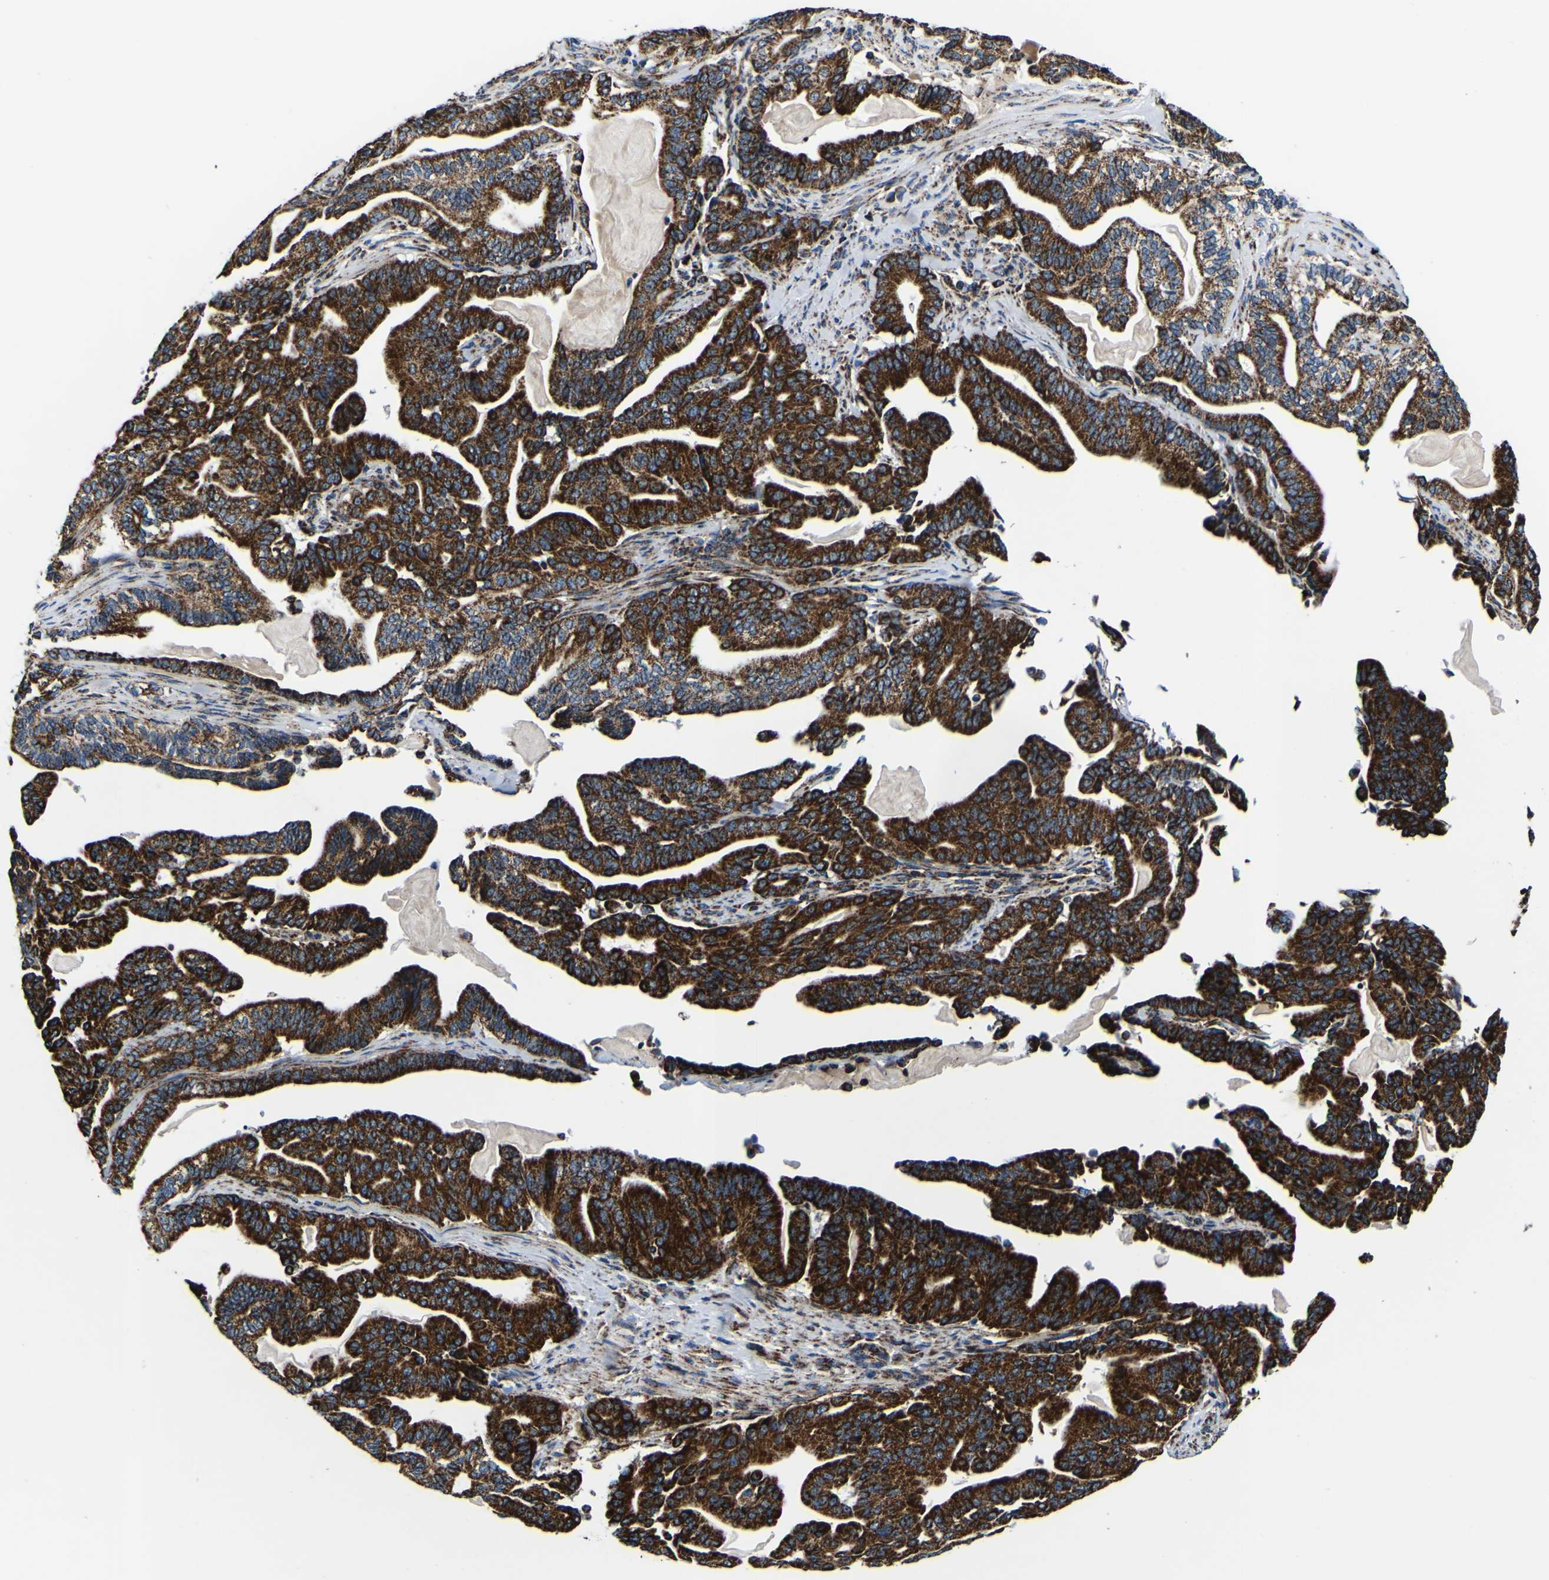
{"staining": {"intensity": "strong", "quantity": ">75%", "location": "cytoplasmic/membranous"}, "tissue": "pancreatic cancer", "cell_type": "Tumor cells", "image_type": "cancer", "snomed": [{"axis": "morphology", "description": "Adenocarcinoma, NOS"}, {"axis": "topography", "description": "Pancreas"}], "caption": "Tumor cells reveal high levels of strong cytoplasmic/membranous staining in about >75% of cells in human adenocarcinoma (pancreatic).", "gene": "PTRH2", "patient": {"sex": "male", "age": 63}}